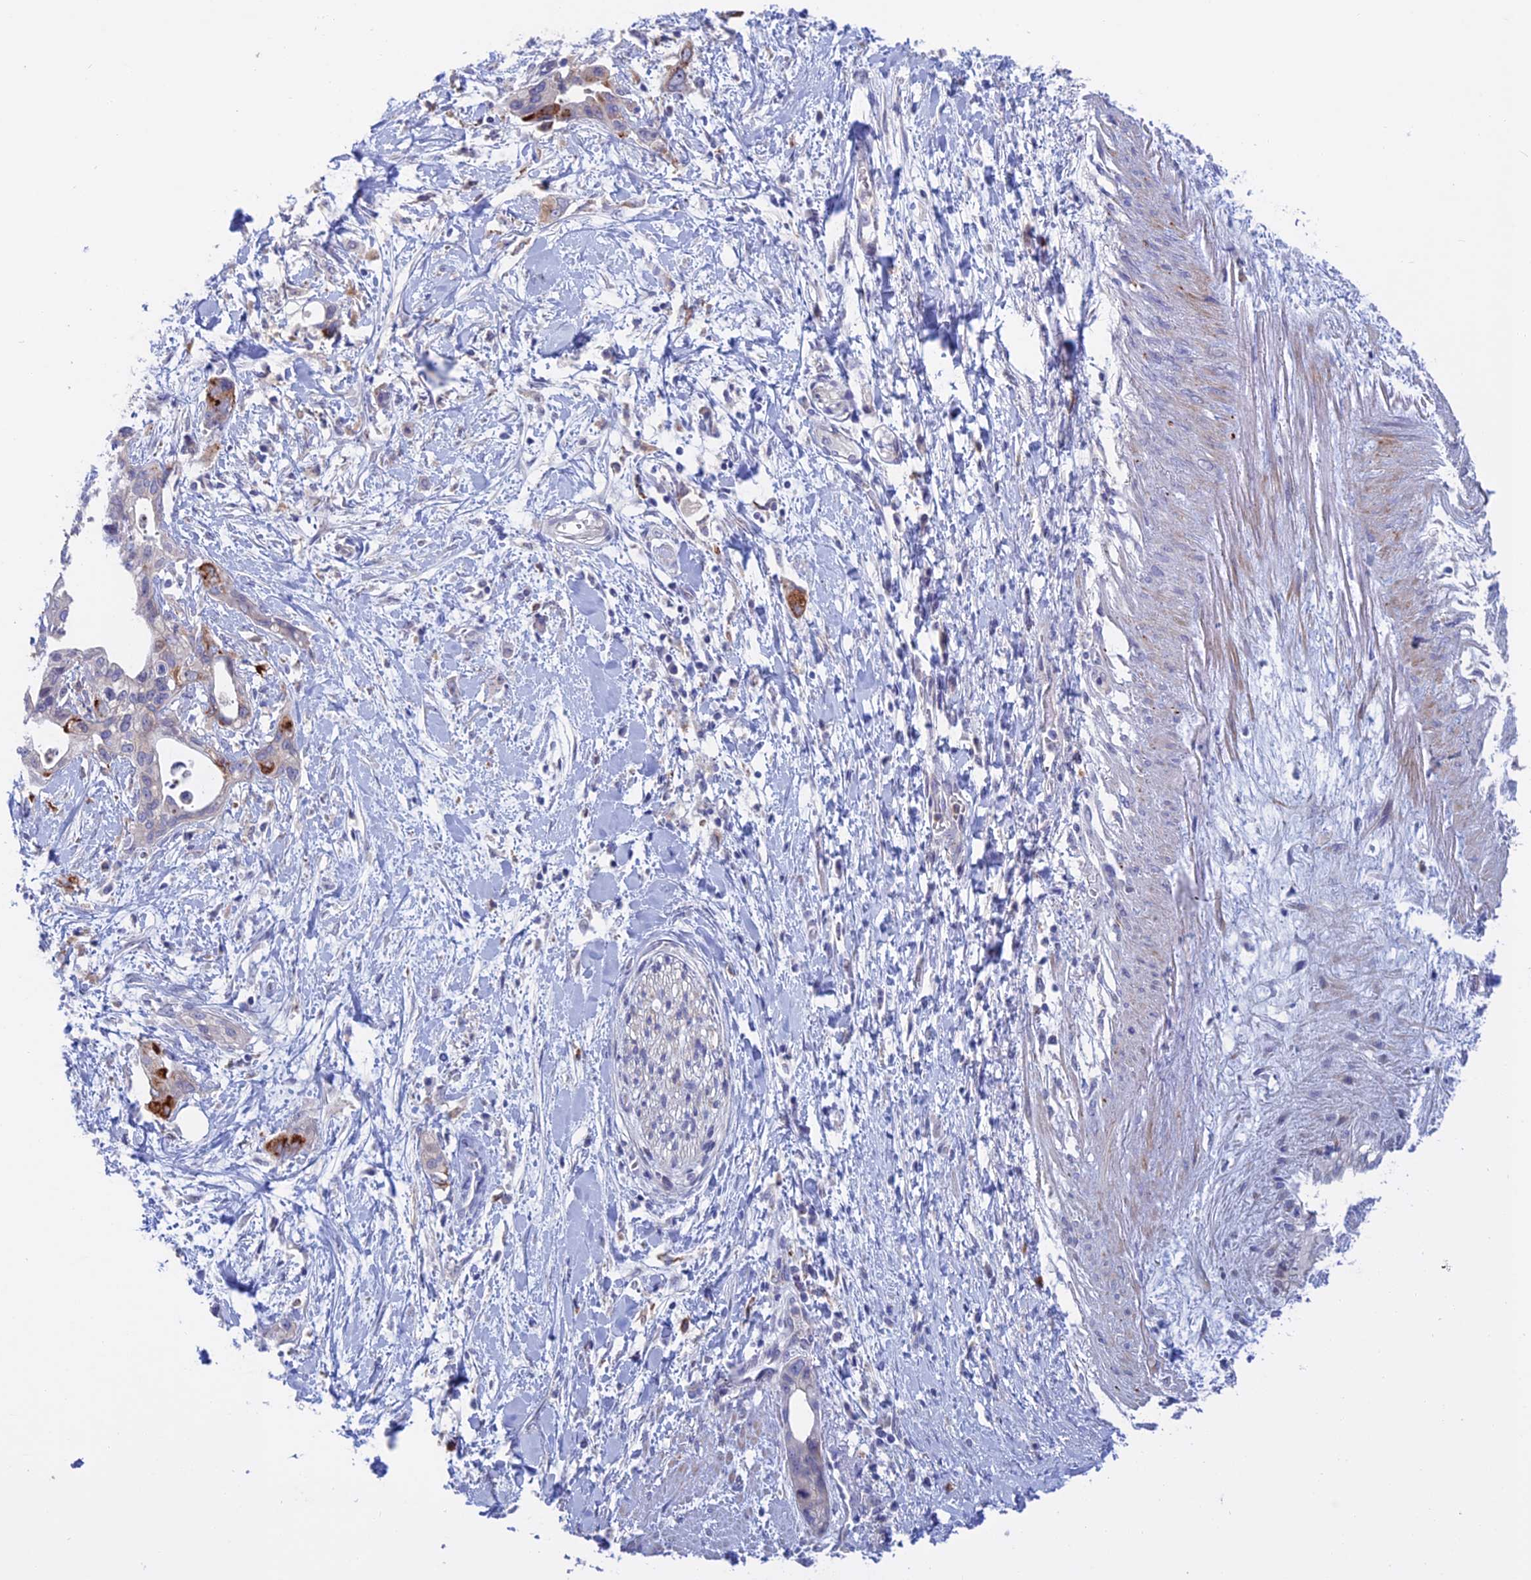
{"staining": {"intensity": "moderate", "quantity": "<25%", "location": "cytoplasmic/membranous"}, "tissue": "pancreatic cancer", "cell_type": "Tumor cells", "image_type": "cancer", "snomed": [{"axis": "morphology", "description": "Normal tissue, NOS"}, {"axis": "morphology", "description": "Adenocarcinoma, NOS"}, {"axis": "topography", "description": "Pancreas"}, {"axis": "topography", "description": "Peripheral nerve tissue"}], "caption": "DAB (3,3'-diaminobenzidine) immunohistochemical staining of pancreatic cancer (adenocarcinoma) displays moderate cytoplasmic/membranous protein staining in about <25% of tumor cells.", "gene": "SLC2A6", "patient": {"sex": "male", "age": 59}}